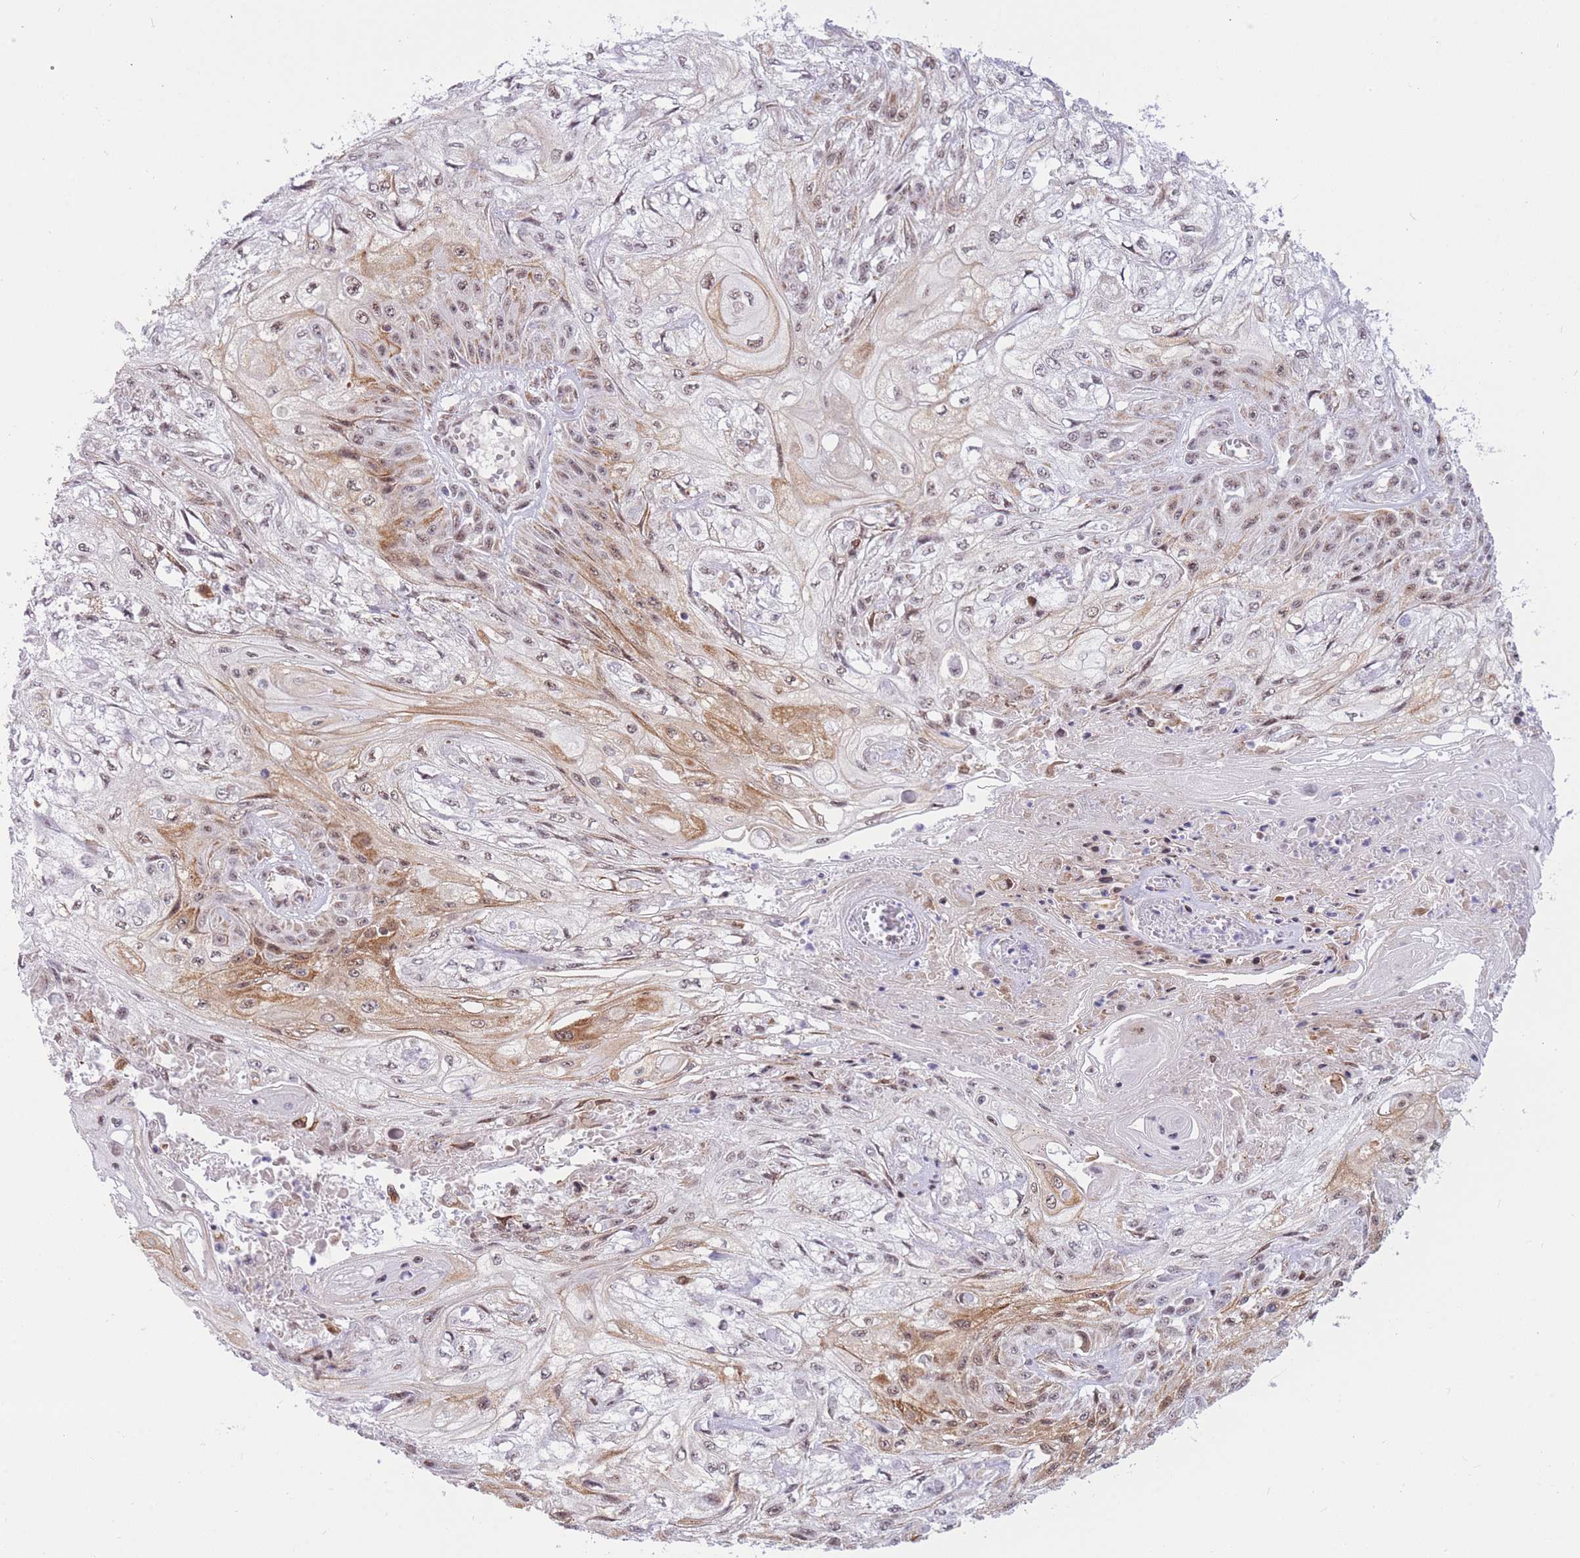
{"staining": {"intensity": "moderate", "quantity": "<25%", "location": "cytoplasmic/membranous,nuclear"}, "tissue": "skin cancer", "cell_type": "Tumor cells", "image_type": "cancer", "snomed": [{"axis": "morphology", "description": "Squamous cell carcinoma, NOS"}, {"axis": "morphology", "description": "Squamous cell carcinoma, metastatic, NOS"}, {"axis": "topography", "description": "Skin"}, {"axis": "topography", "description": "Lymph node"}], "caption": "An immunohistochemistry (IHC) photomicrograph of neoplastic tissue is shown. Protein staining in brown shows moderate cytoplasmic/membranous and nuclear positivity in skin squamous cell carcinoma within tumor cells. Immunohistochemistry (ihc) stains the protein of interest in brown and the nuclei are stained blue.", "gene": "CYP2B6", "patient": {"sex": "male", "age": 75}}